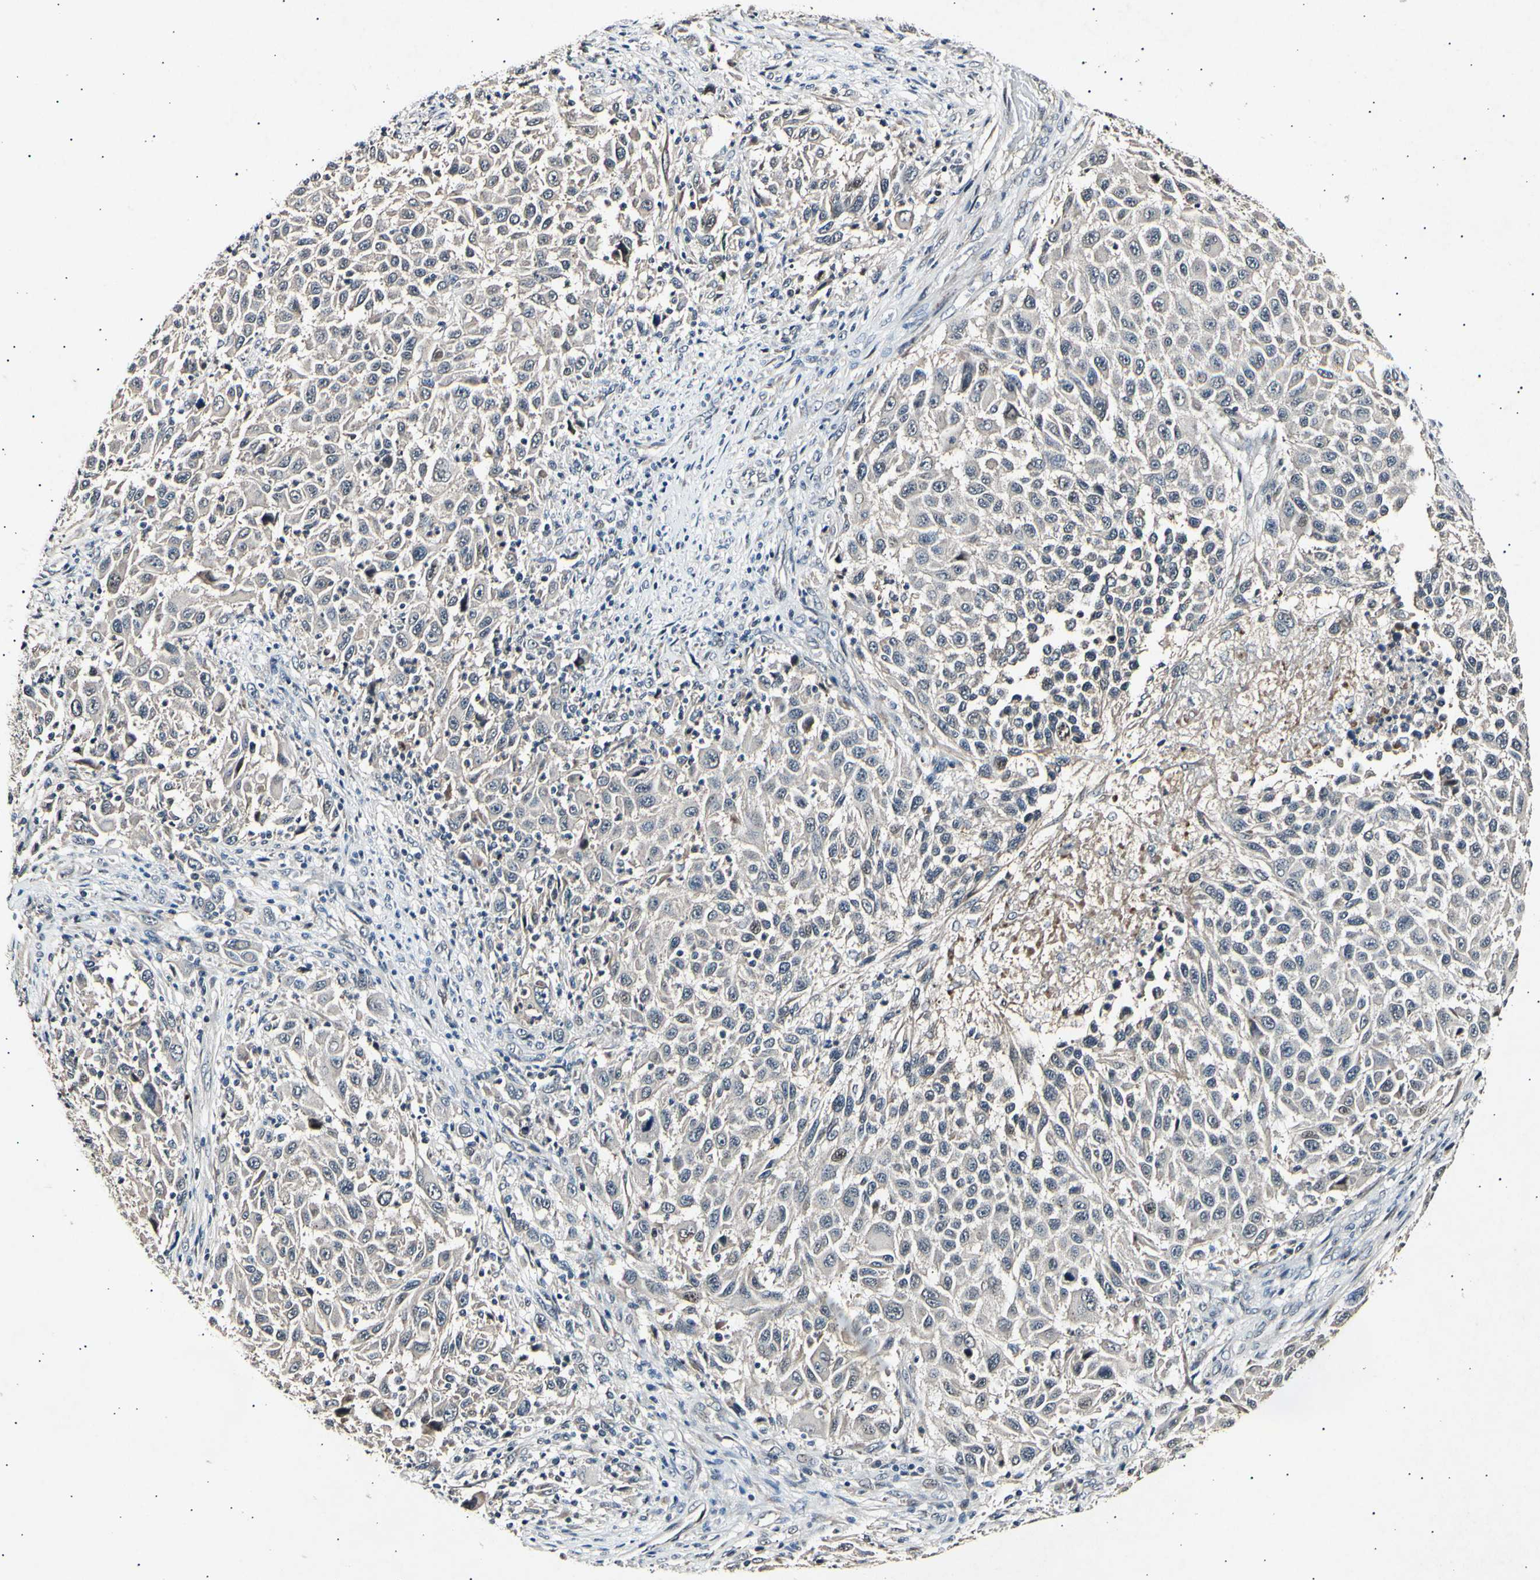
{"staining": {"intensity": "weak", "quantity": "<25%", "location": "cytoplasmic/membranous"}, "tissue": "melanoma", "cell_type": "Tumor cells", "image_type": "cancer", "snomed": [{"axis": "morphology", "description": "Malignant melanoma, Metastatic site"}, {"axis": "topography", "description": "Lymph node"}], "caption": "A photomicrograph of malignant melanoma (metastatic site) stained for a protein exhibits no brown staining in tumor cells.", "gene": "ADCY3", "patient": {"sex": "male", "age": 61}}